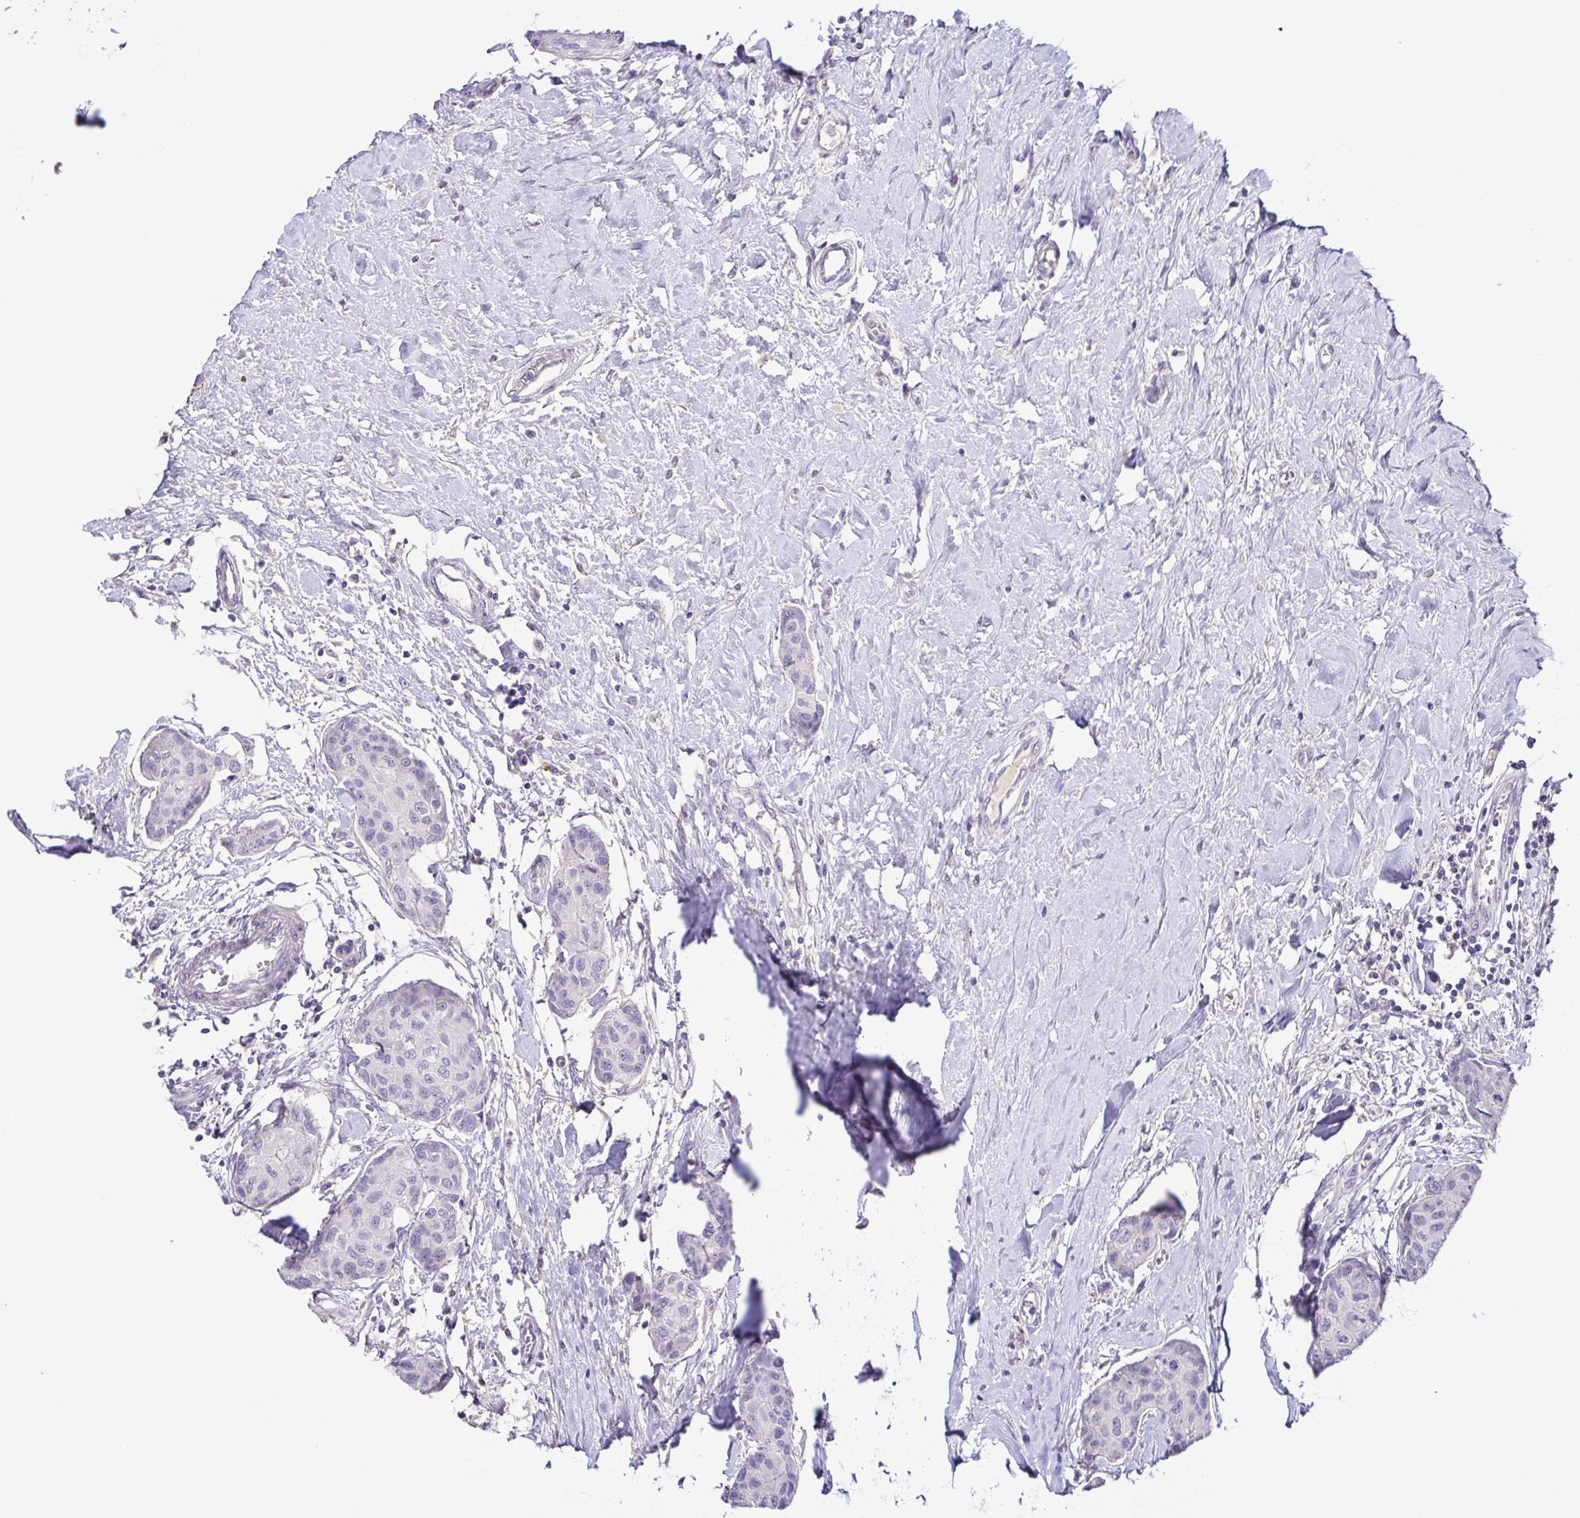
{"staining": {"intensity": "negative", "quantity": "none", "location": "none"}, "tissue": "breast cancer", "cell_type": "Tumor cells", "image_type": "cancer", "snomed": [{"axis": "morphology", "description": "Duct carcinoma"}, {"axis": "topography", "description": "Breast"}], "caption": "Tumor cells are negative for brown protein staining in breast intraductal carcinoma. Brightfield microscopy of immunohistochemistry stained with DAB (3,3'-diaminobenzidine) (brown) and hematoxylin (blue), captured at high magnification.", "gene": "TERT", "patient": {"sex": "female", "age": 80}}